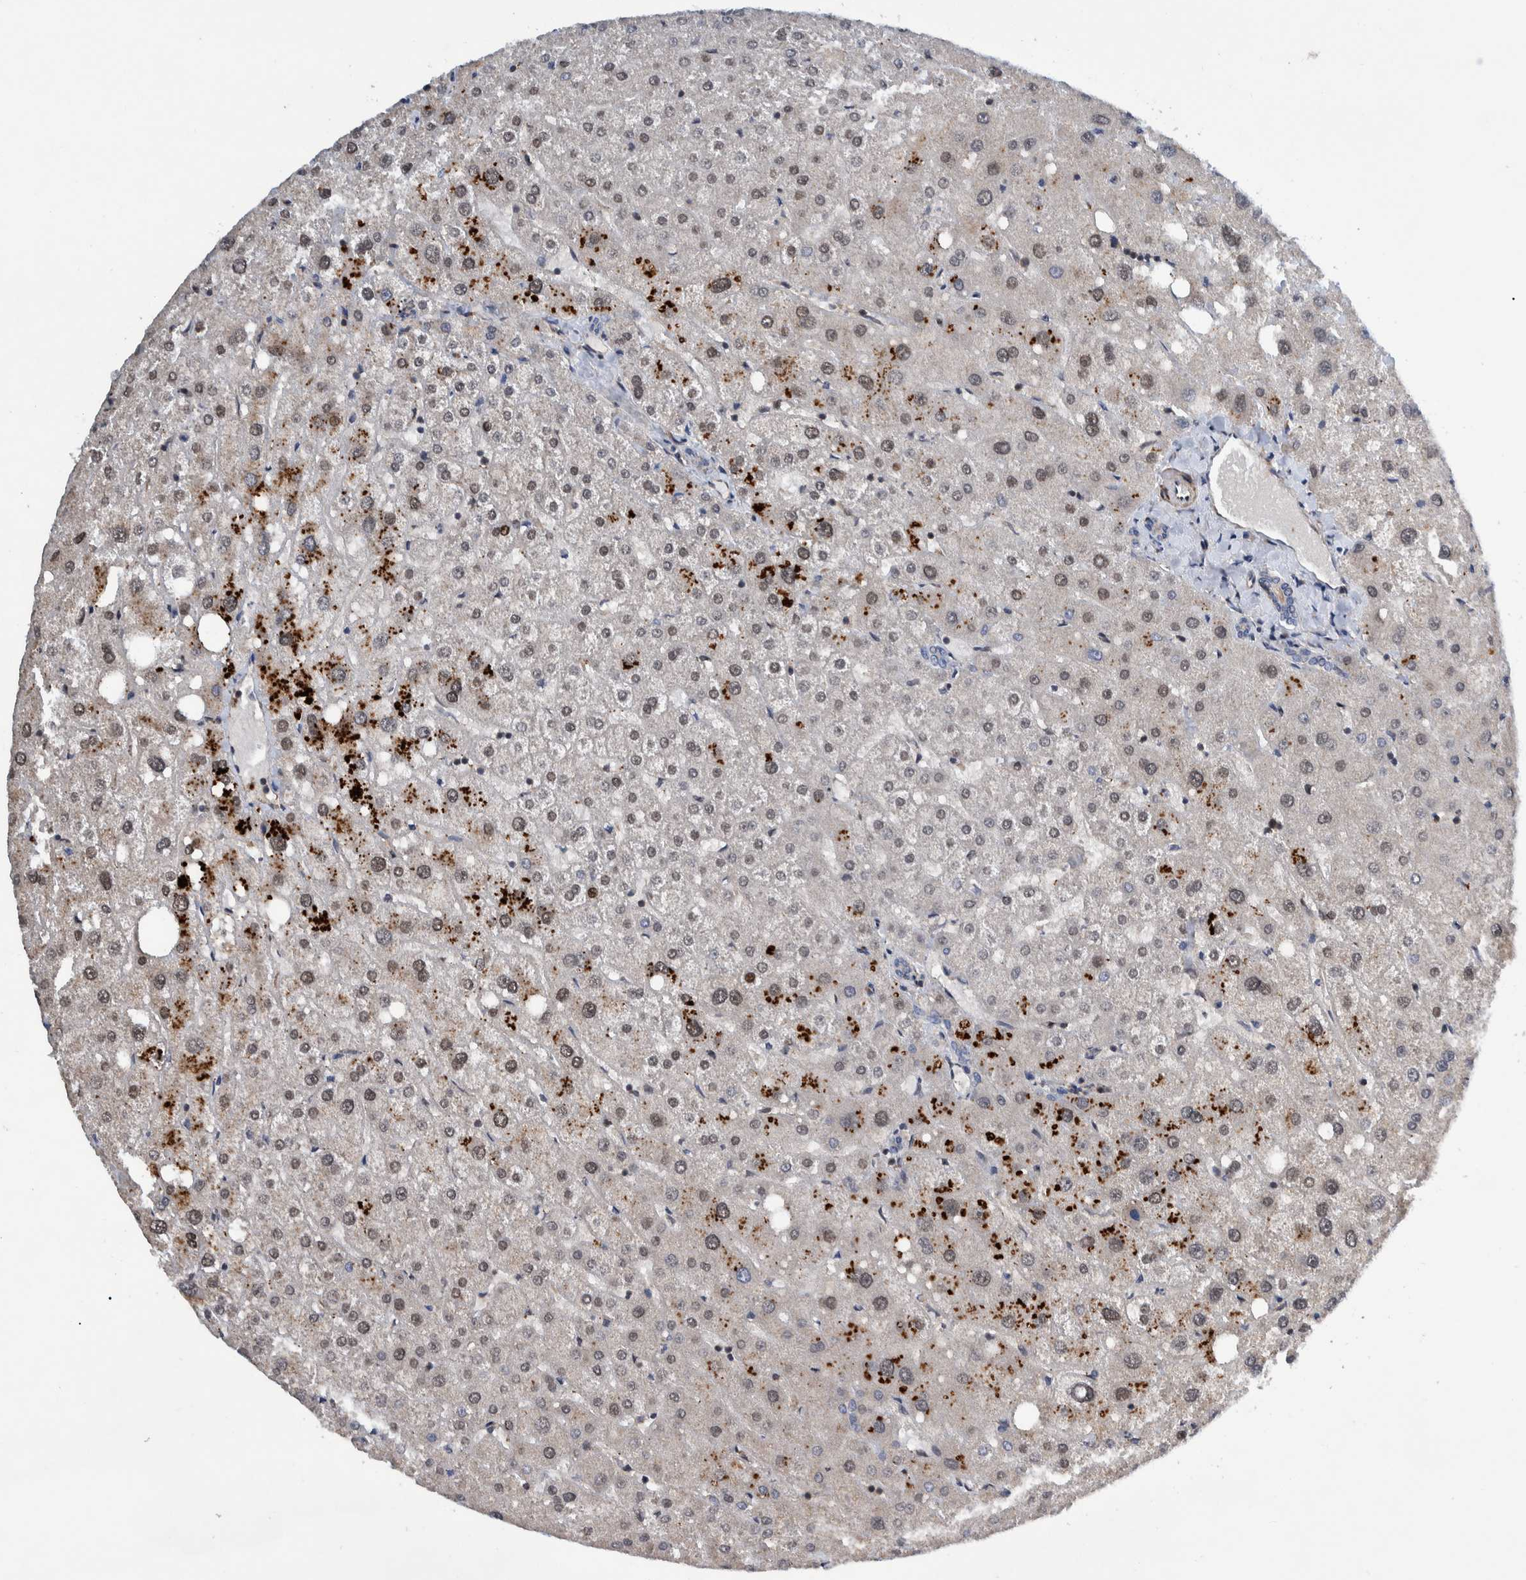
{"staining": {"intensity": "negative", "quantity": "none", "location": "none"}, "tissue": "liver", "cell_type": "Cholangiocytes", "image_type": "normal", "snomed": [{"axis": "morphology", "description": "Normal tissue, NOS"}, {"axis": "topography", "description": "Liver"}], "caption": "This histopathology image is of unremarkable liver stained with immunohistochemistry to label a protein in brown with the nuclei are counter-stained blue. There is no staining in cholangiocytes.", "gene": "GRPEL2", "patient": {"sex": "male", "age": 73}}